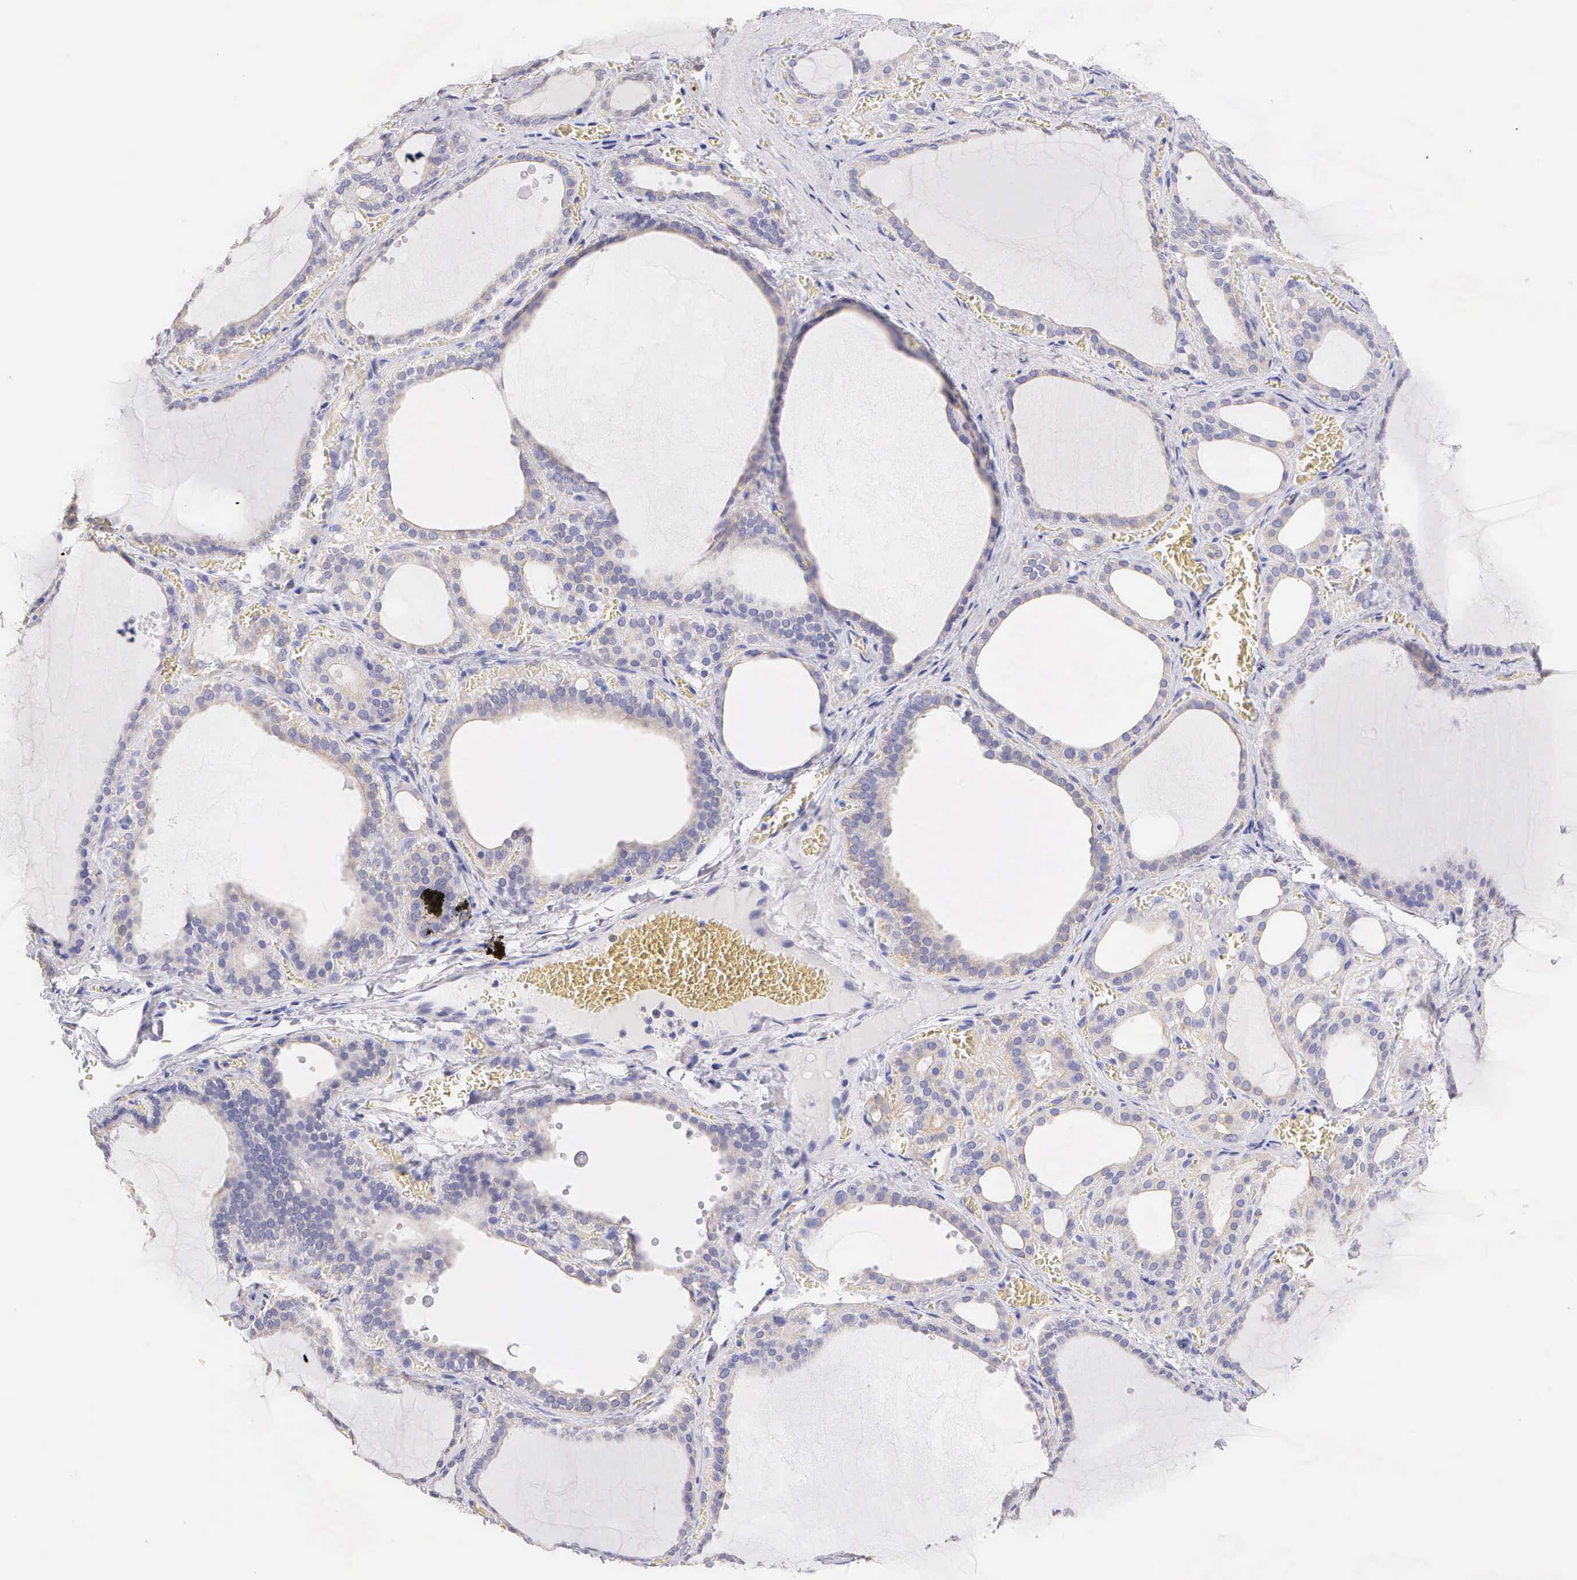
{"staining": {"intensity": "negative", "quantity": "none", "location": "none"}, "tissue": "thyroid gland", "cell_type": "Glandular cells", "image_type": "normal", "snomed": [{"axis": "morphology", "description": "Normal tissue, NOS"}, {"axis": "topography", "description": "Thyroid gland"}], "caption": "IHC histopathology image of unremarkable human thyroid gland stained for a protein (brown), which shows no staining in glandular cells. (DAB (3,3'-diaminobenzidine) immunohistochemistry visualized using brightfield microscopy, high magnification).", "gene": "KRT17", "patient": {"sex": "female", "age": 55}}